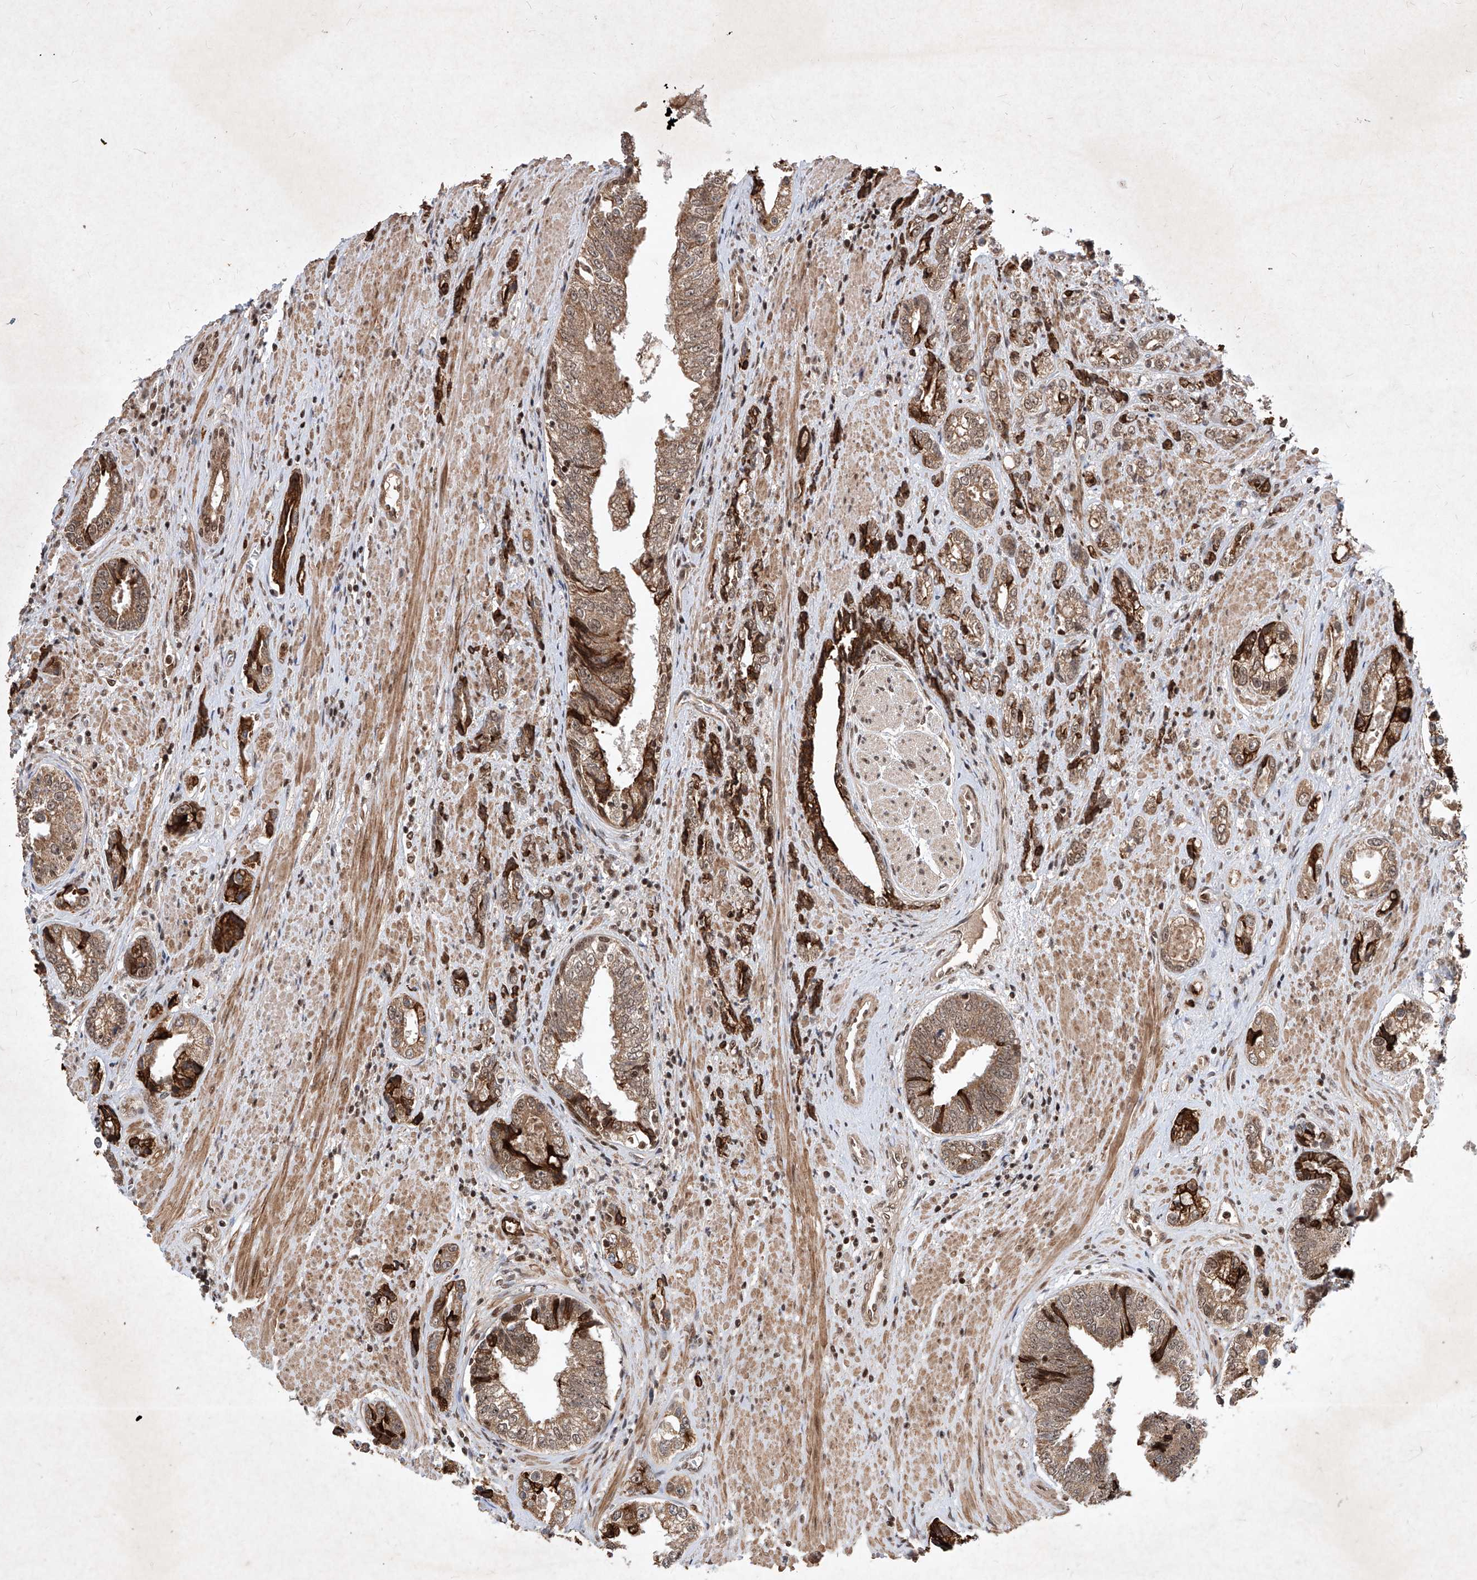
{"staining": {"intensity": "moderate", "quantity": "25%-75%", "location": "cytoplasmic/membranous"}, "tissue": "prostate cancer", "cell_type": "Tumor cells", "image_type": "cancer", "snomed": [{"axis": "morphology", "description": "Adenocarcinoma, High grade"}, {"axis": "topography", "description": "Prostate"}], "caption": "Approximately 25%-75% of tumor cells in human prostate cancer show moderate cytoplasmic/membranous protein staining as visualized by brown immunohistochemical staining.", "gene": "IRF2", "patient": {"sex": "male", "age": 61}}